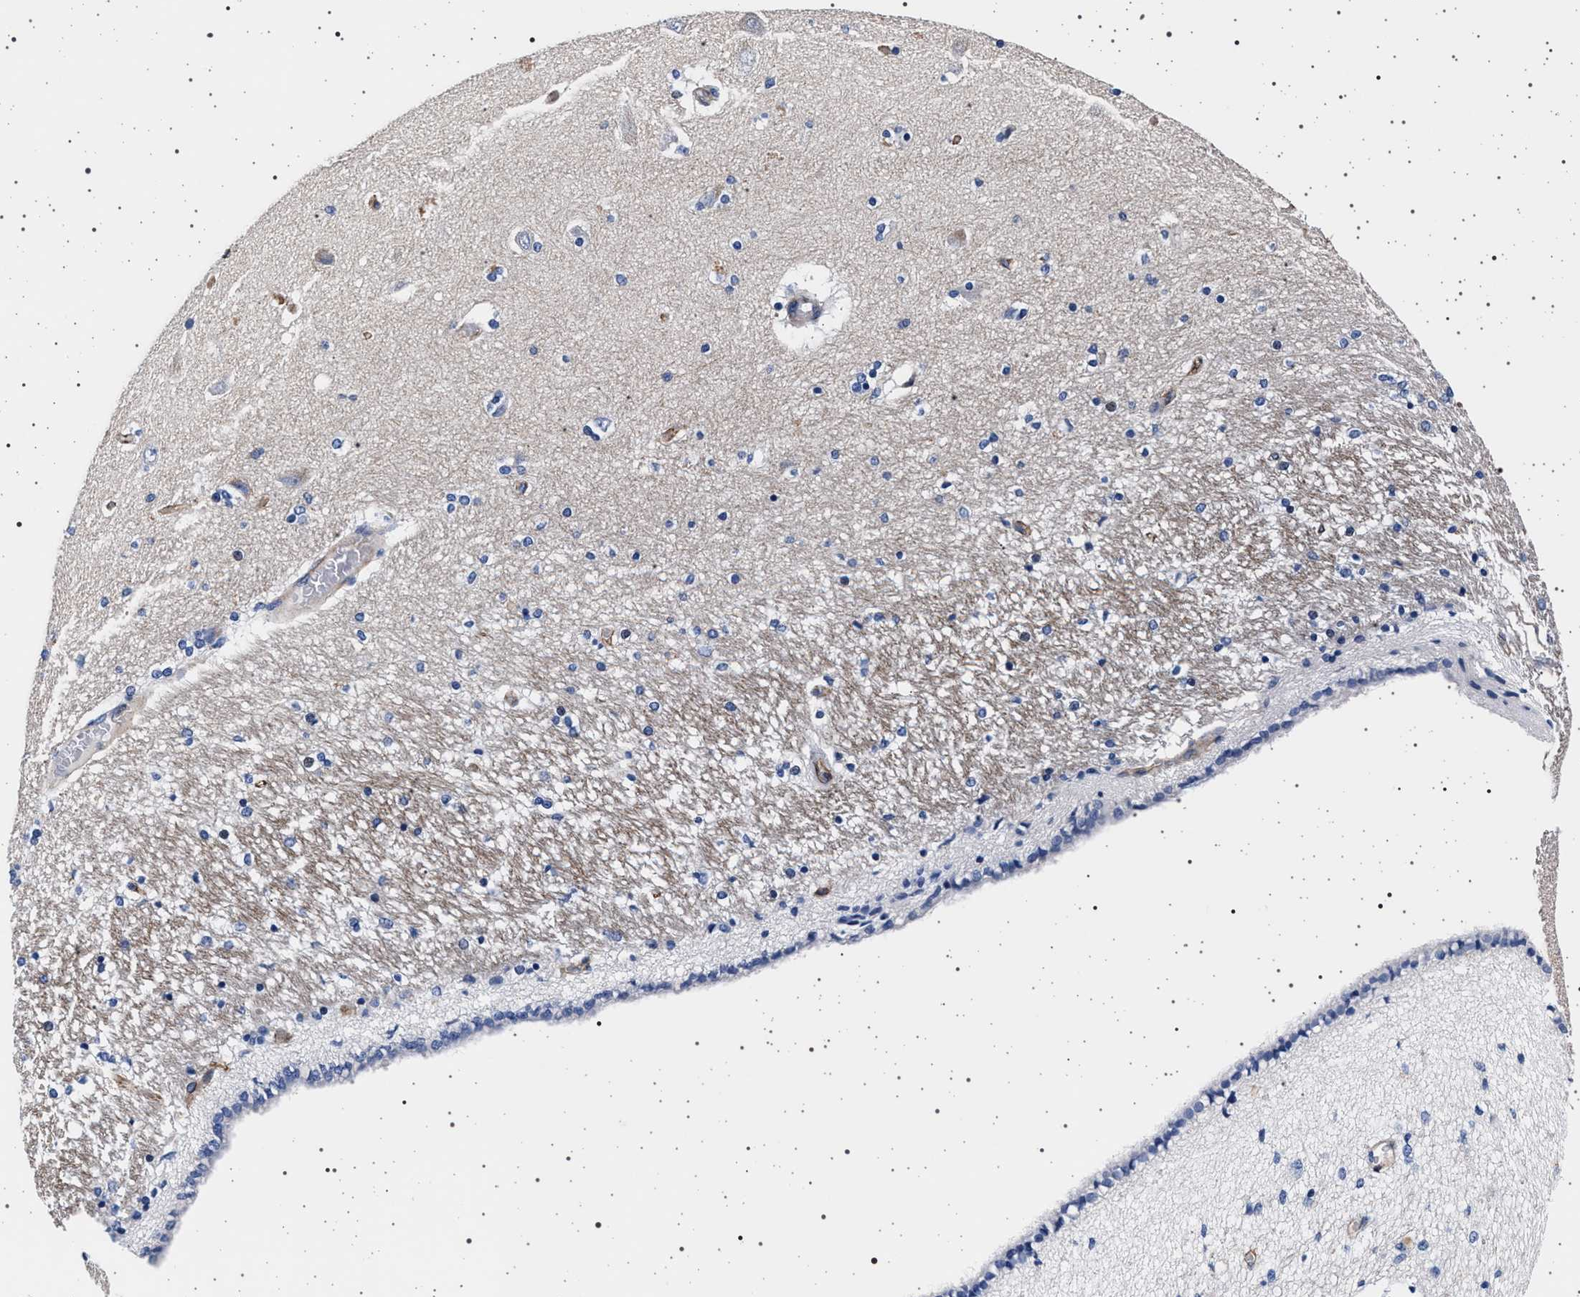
{"staining": {"intensity": "negative", "quantity": "none", "location": "none"}, "tissue": "hippocampus", "cell_type": "Glial cells", "image_type": "normal", "snomed": [{"axis": "morphology", "description": "Normal tissue, NOS"}, {"axis": "topography", "description": "Hippocampus"}], "caption": "High power microscopy histopathology image of an immunohistochemistry micrograph of unremarkable hippocampus, revealing no significant positivity in glial cells.", "gene": "SLC9A1", "patient": {"sex": "female", "age": 54}}